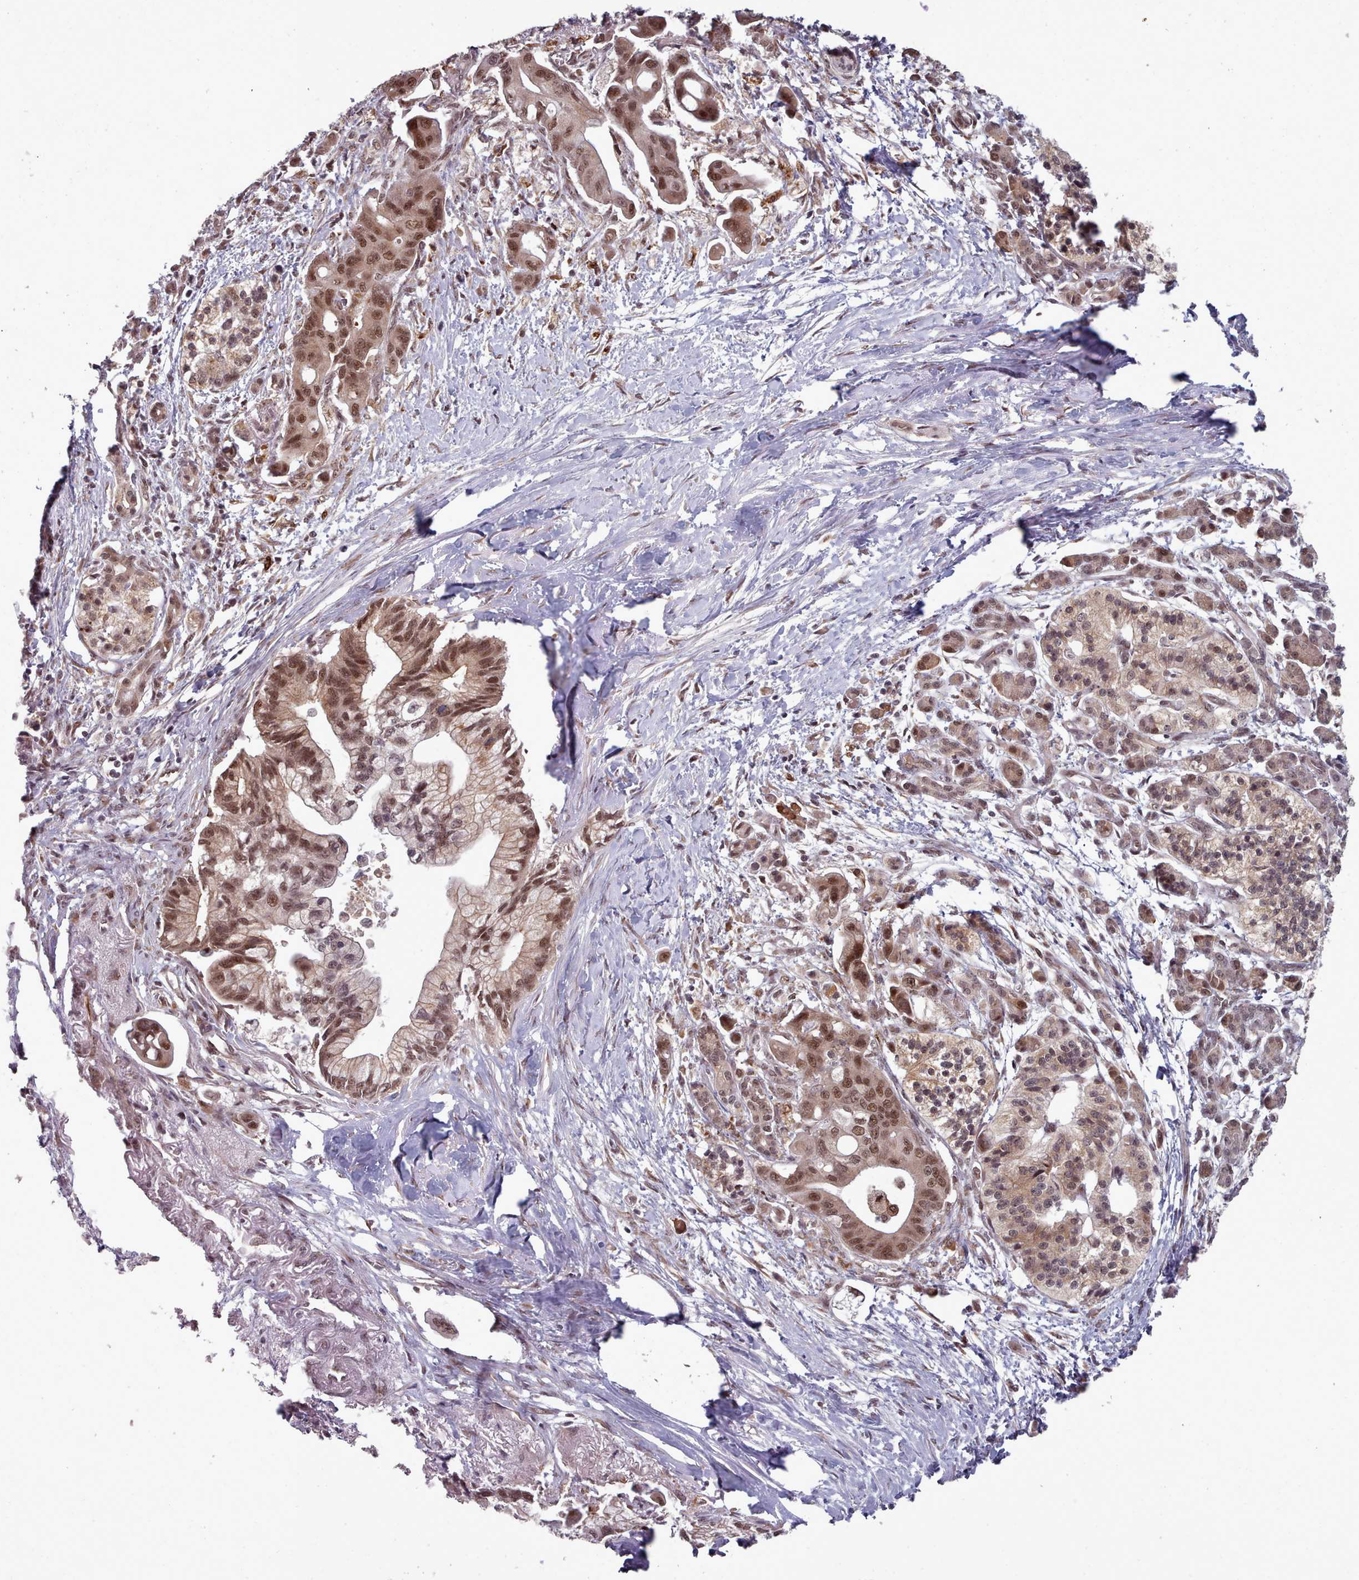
{"staining": {"intensity": "moderate", "quantity": ">75%", "location": "nuclear"}, "tissue": "pancreatic cancer", "cell_type": "Tumor cells", "image_type": "cancer", "snomed": [{"axis": "morphology", "description": "Adenocarcinoma, NOS"}, {"axis": "topography", "description": "Pancreas"}], "caption": "Human pancreatic cancer (adenocarcinoma) stained with a protein marker displays moderate staining in tumor cells.", "gene": "DHX8", "patient": {"sex": "male", "age": 68}}